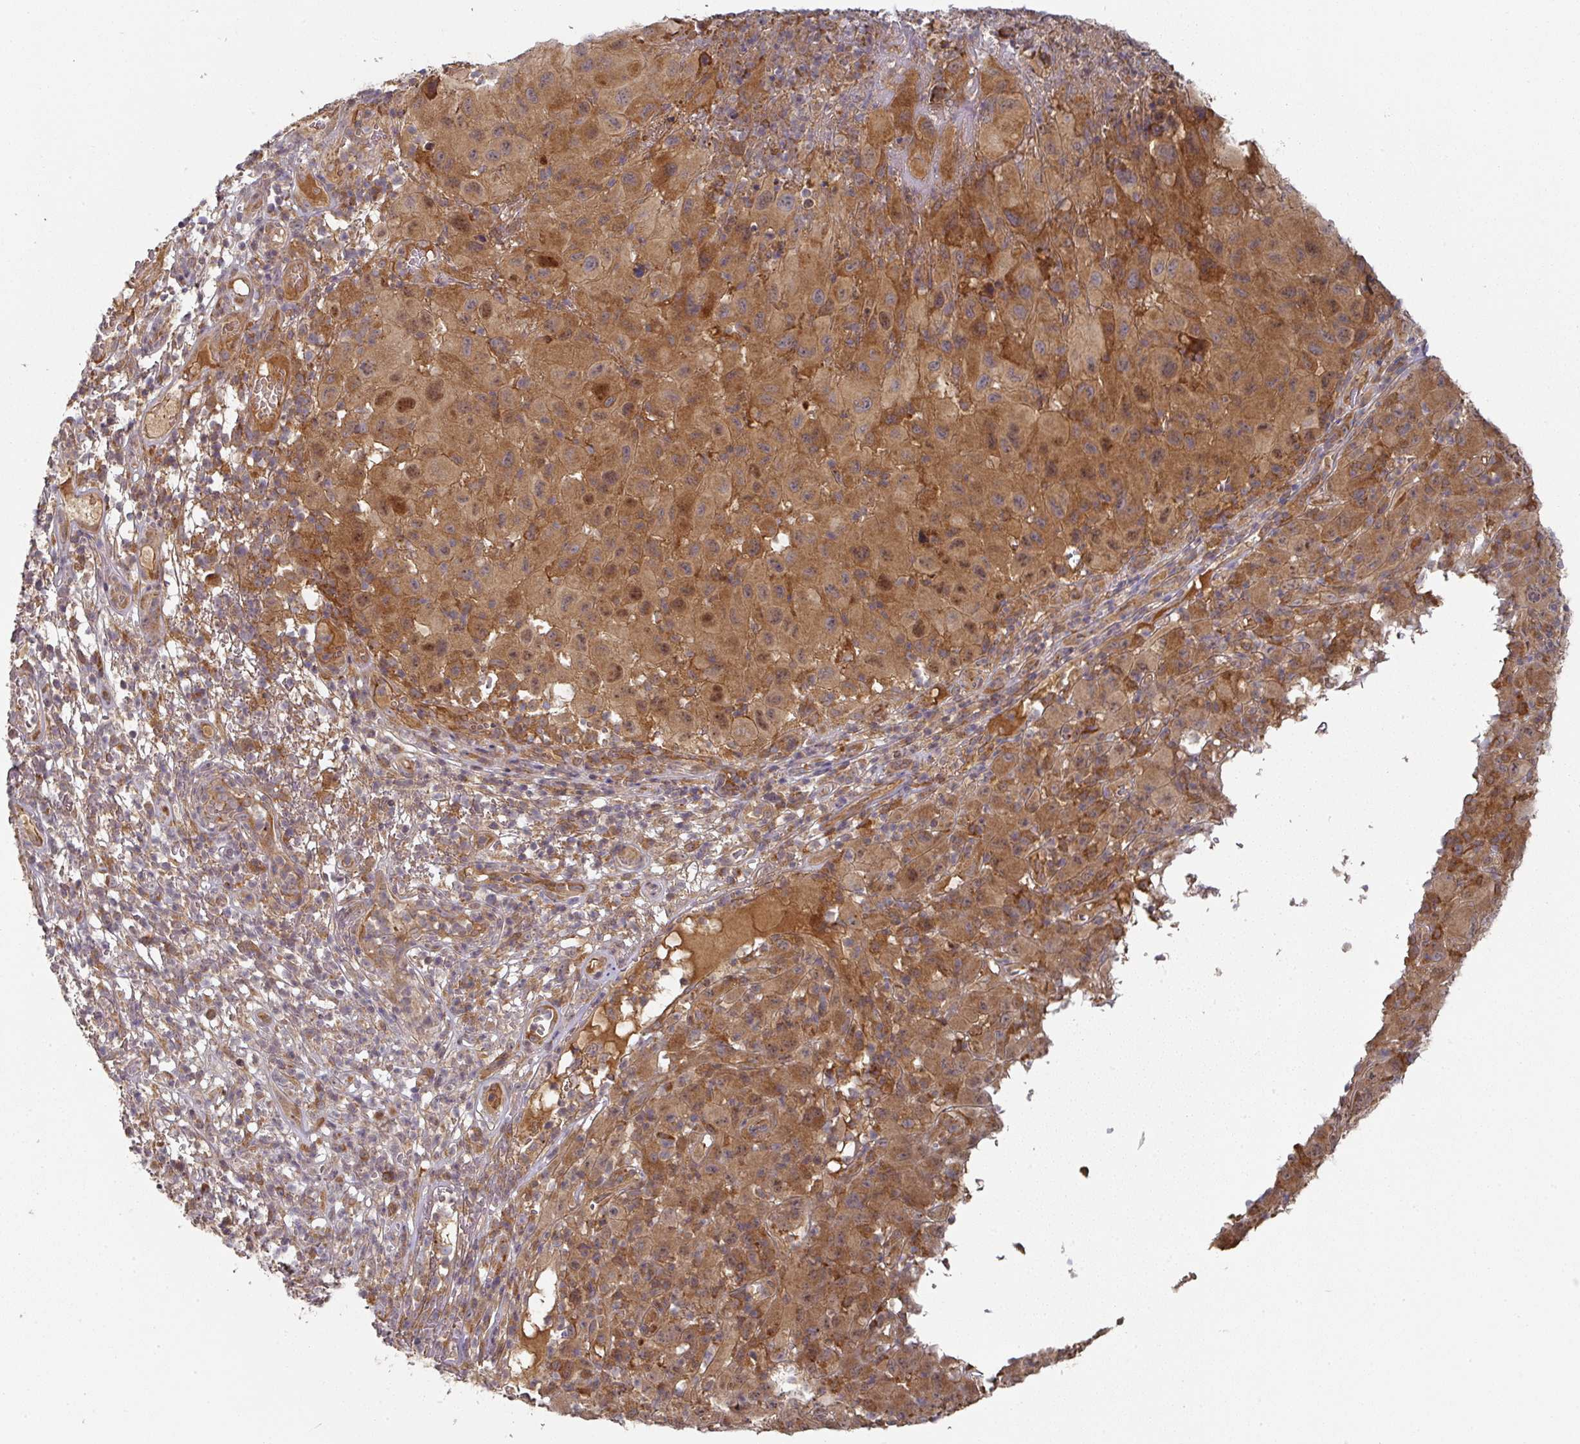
{"staining": {"intensity": "moderate", "quantity": ">75%", "location": "cytoplasmic/membranous,nuclear"}, "tissue": "melanoma", "cell_type": "Tumor cells", "image_type": "cancer", "snomed": [{"axis": "morphology", "description": "Malignant melanoma, NOS"}, {"axis": "topography", "description": "Skin"}], "caption": "Moderate cytoplasmic/membranous and nuclear positivity is appreciated in about >75% of tumor cells in melanoma.", "gene": "CEP95", "patient": {"sex": "male", "age": 73}}